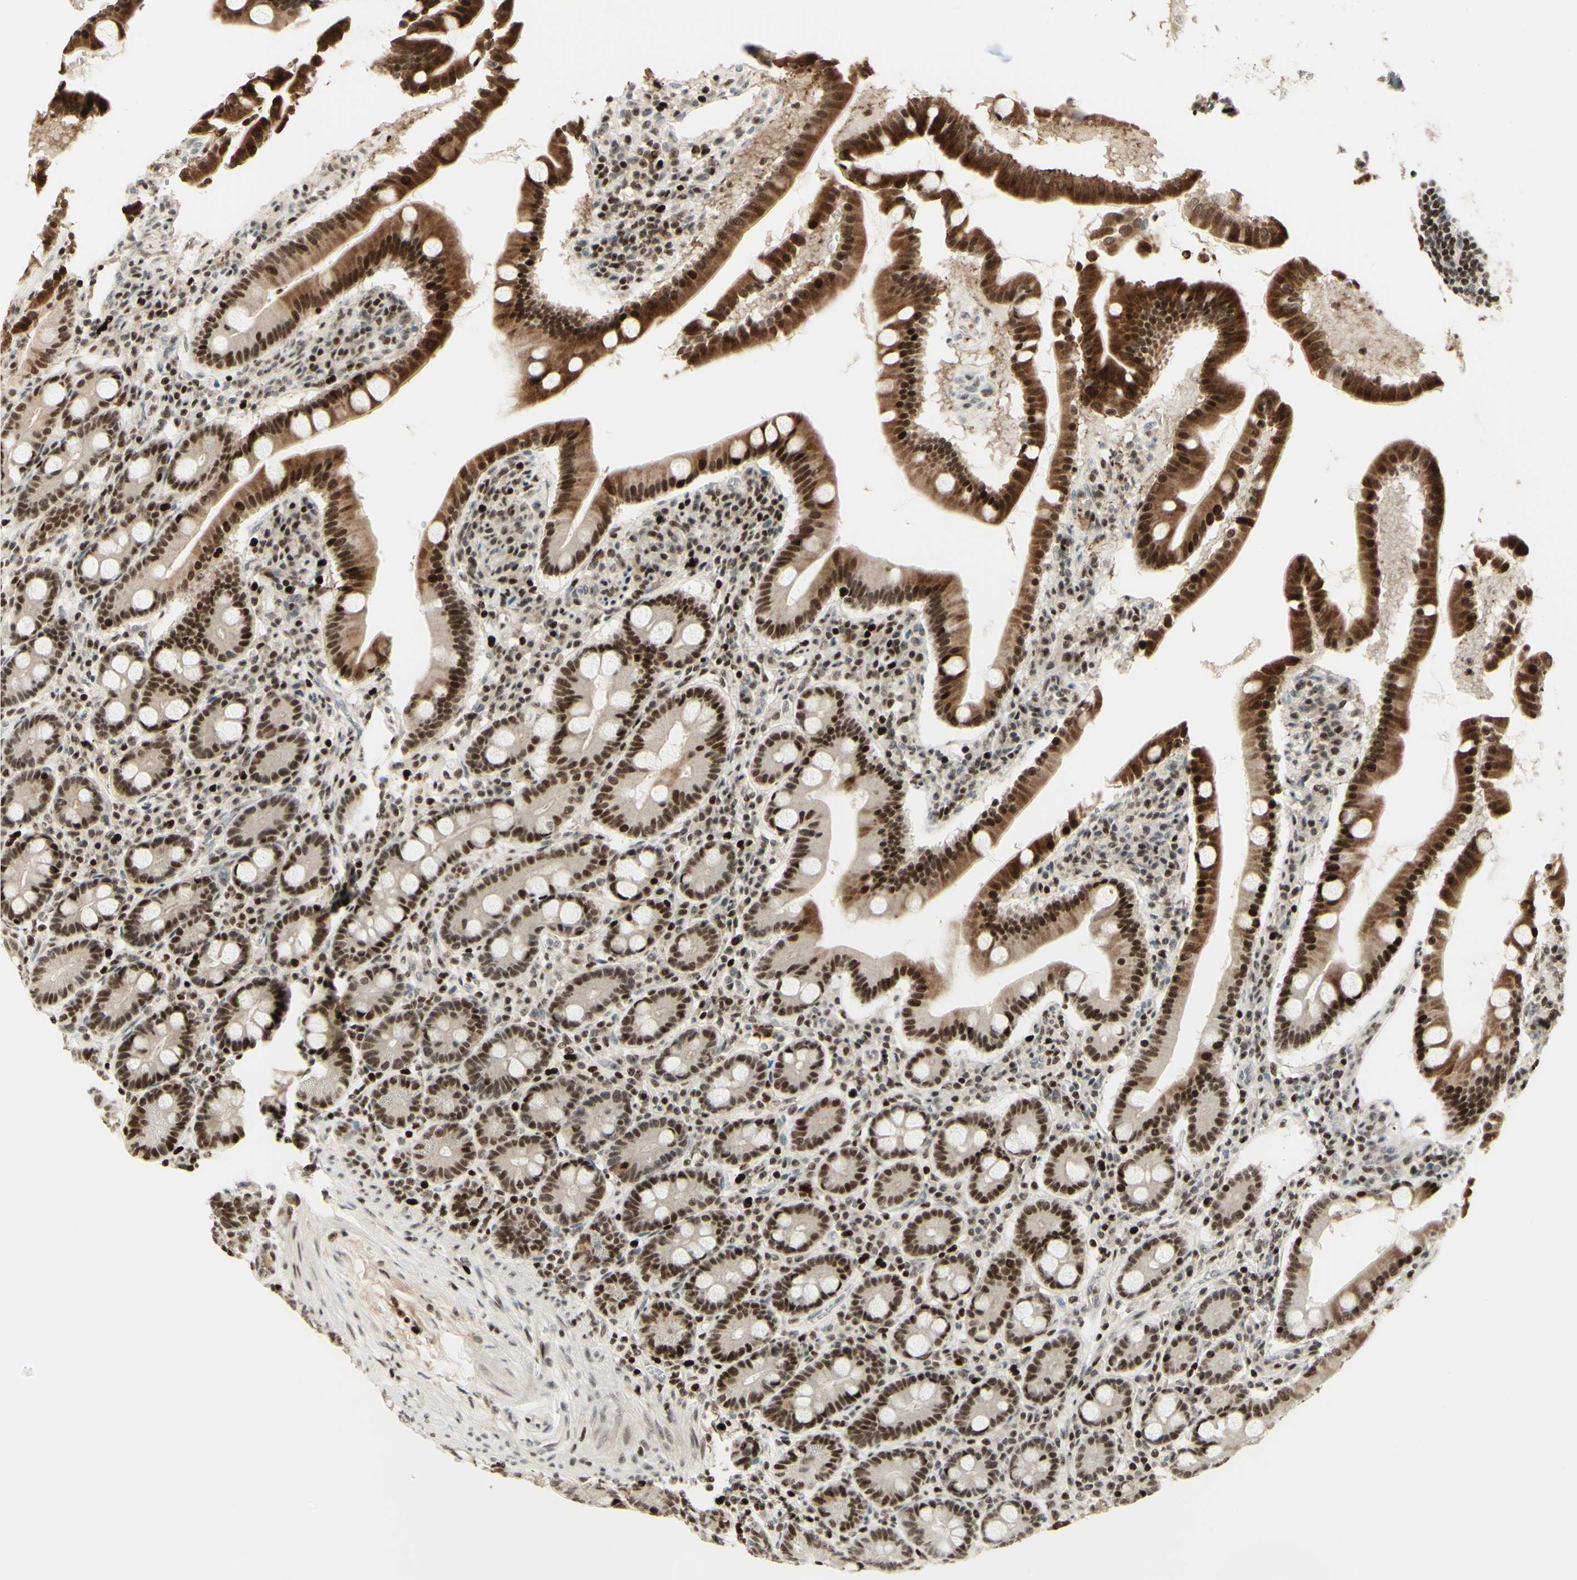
{"staining": {"intensity": "strong", "quantity": ">75%", "location": "cytoplasmic/membranous,nuclear"}, "tissue": "duodenum", "cell_type": "Glandular cells", "image_type": "normal", "snomed": [{"axis": "morphology", "description": "Normal tissue, NOS"}, {"axis": "topography", "description": "Duodenum"}], "caption": "Immunohistochemical staining of unremarkable duodenum shows high levels of strong cytoplasmic/membranous,nuclear positivity in approximately >75% of glandular cells.", "gene": "CDKL5", "patient": {"sex": "male", "age": 50}}